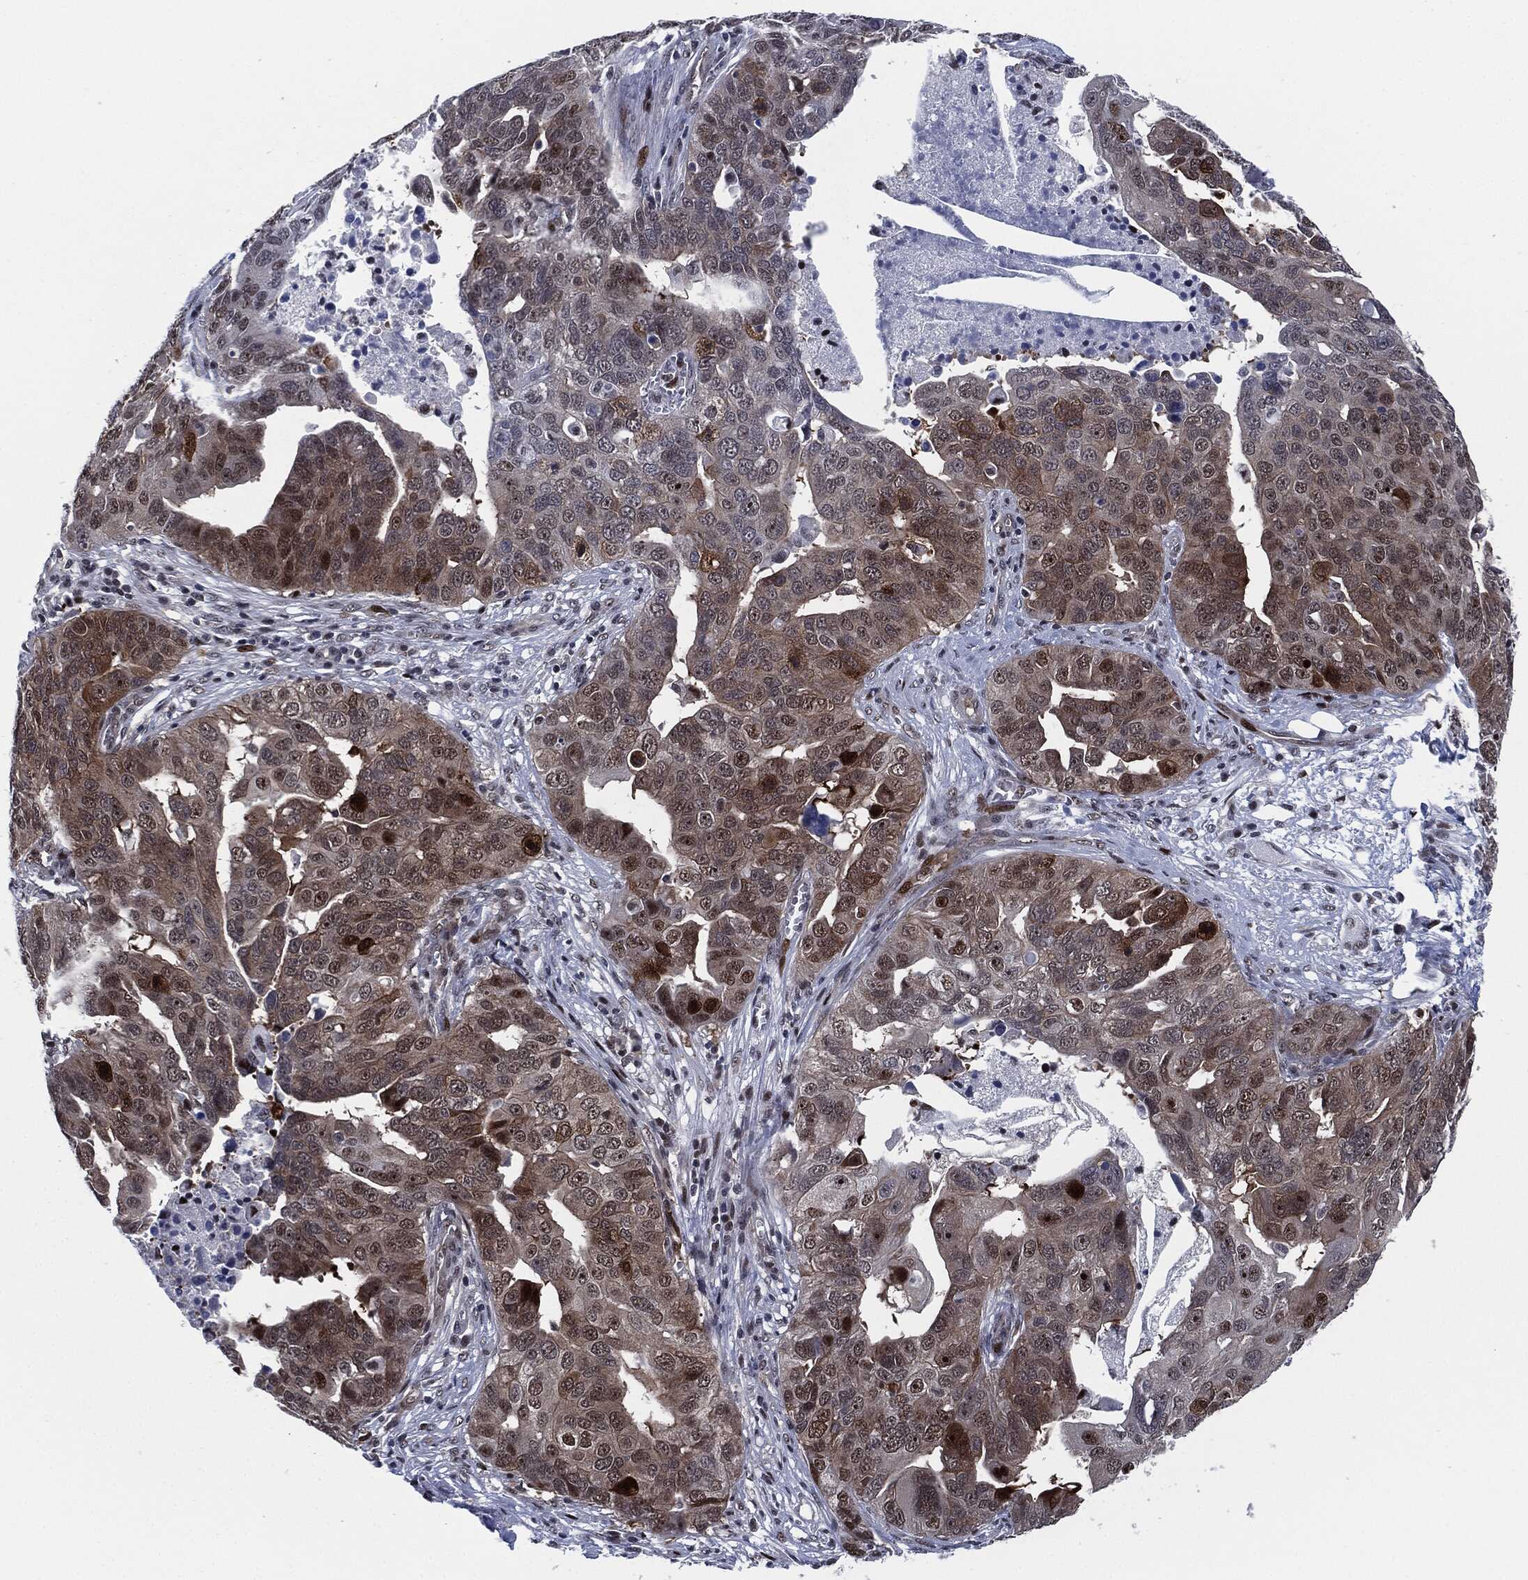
{"staining": {"intensity": "moderate", "quantity": "25%-75%", "location": "cytoplasmic/membranous"}, "tissue": "ovarian cancer", "cell_type": "Tumor cells", "image_type": "cancer", "snomed": [{"axis": "morphology", "description": "Carcinoma, endometroid"}, {"axis": "topography", "description": "Soft tissue"}, {"axis": "topography", "description": "Ovary"}], "caption": "DAB immunohistochemical staining of human ovarian endometroid carcinoma exhibits moderate cytoplasmic/membranous protein positivity in about 25%-75% of tumor cells. The staining is performed using DAB (3,3'-diaminobenzidine) brown chromogen to label protein expression. The nuclei are counter-stained blue using hematoxylin.", "gene": "AKT2", "patient": {"sex": "female", "age": 52}}